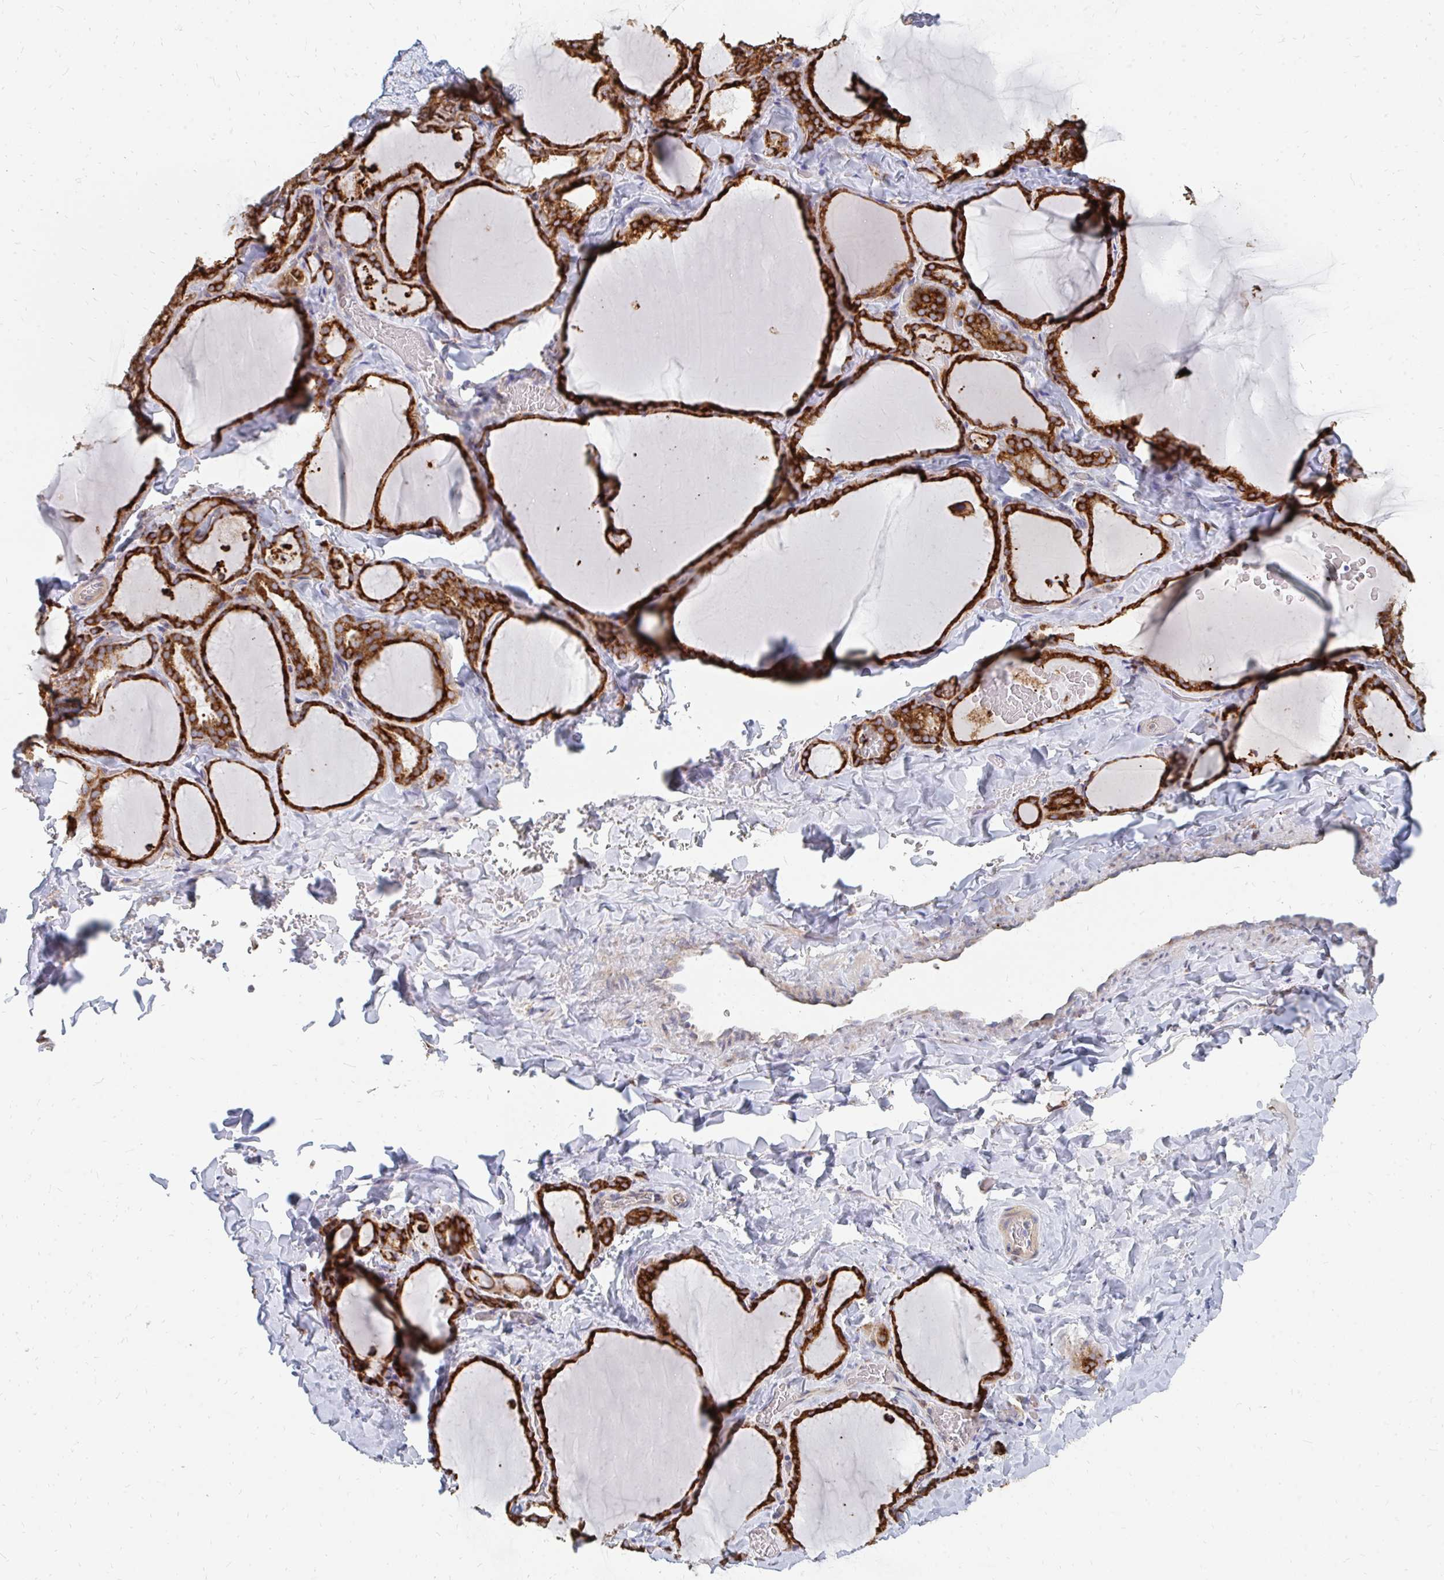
{"staining": {"intensity": "strong", "quantity": ">75%", "location": "cytoplasmic/membranous"}, "tissue": "thyroid gland", "cell_type": "Glandular cells", "image_type": "normal", "snomed": [{"axis": "morphology", "description": "Normal tissue, NOS"}, {"axis": "topography", "description": "Thyroid gland"}], "caption": "This image exhibits unremarkable thyroid gland stained with immunohistochemistry to label a protein in brown. The cytoplasmic/membranous of glandular cells show strong positivity for the protein. Nuclei are counter-stained blue.", "gene": "PPP1R13L", "patient": {"sex": "female", "age": 22}}